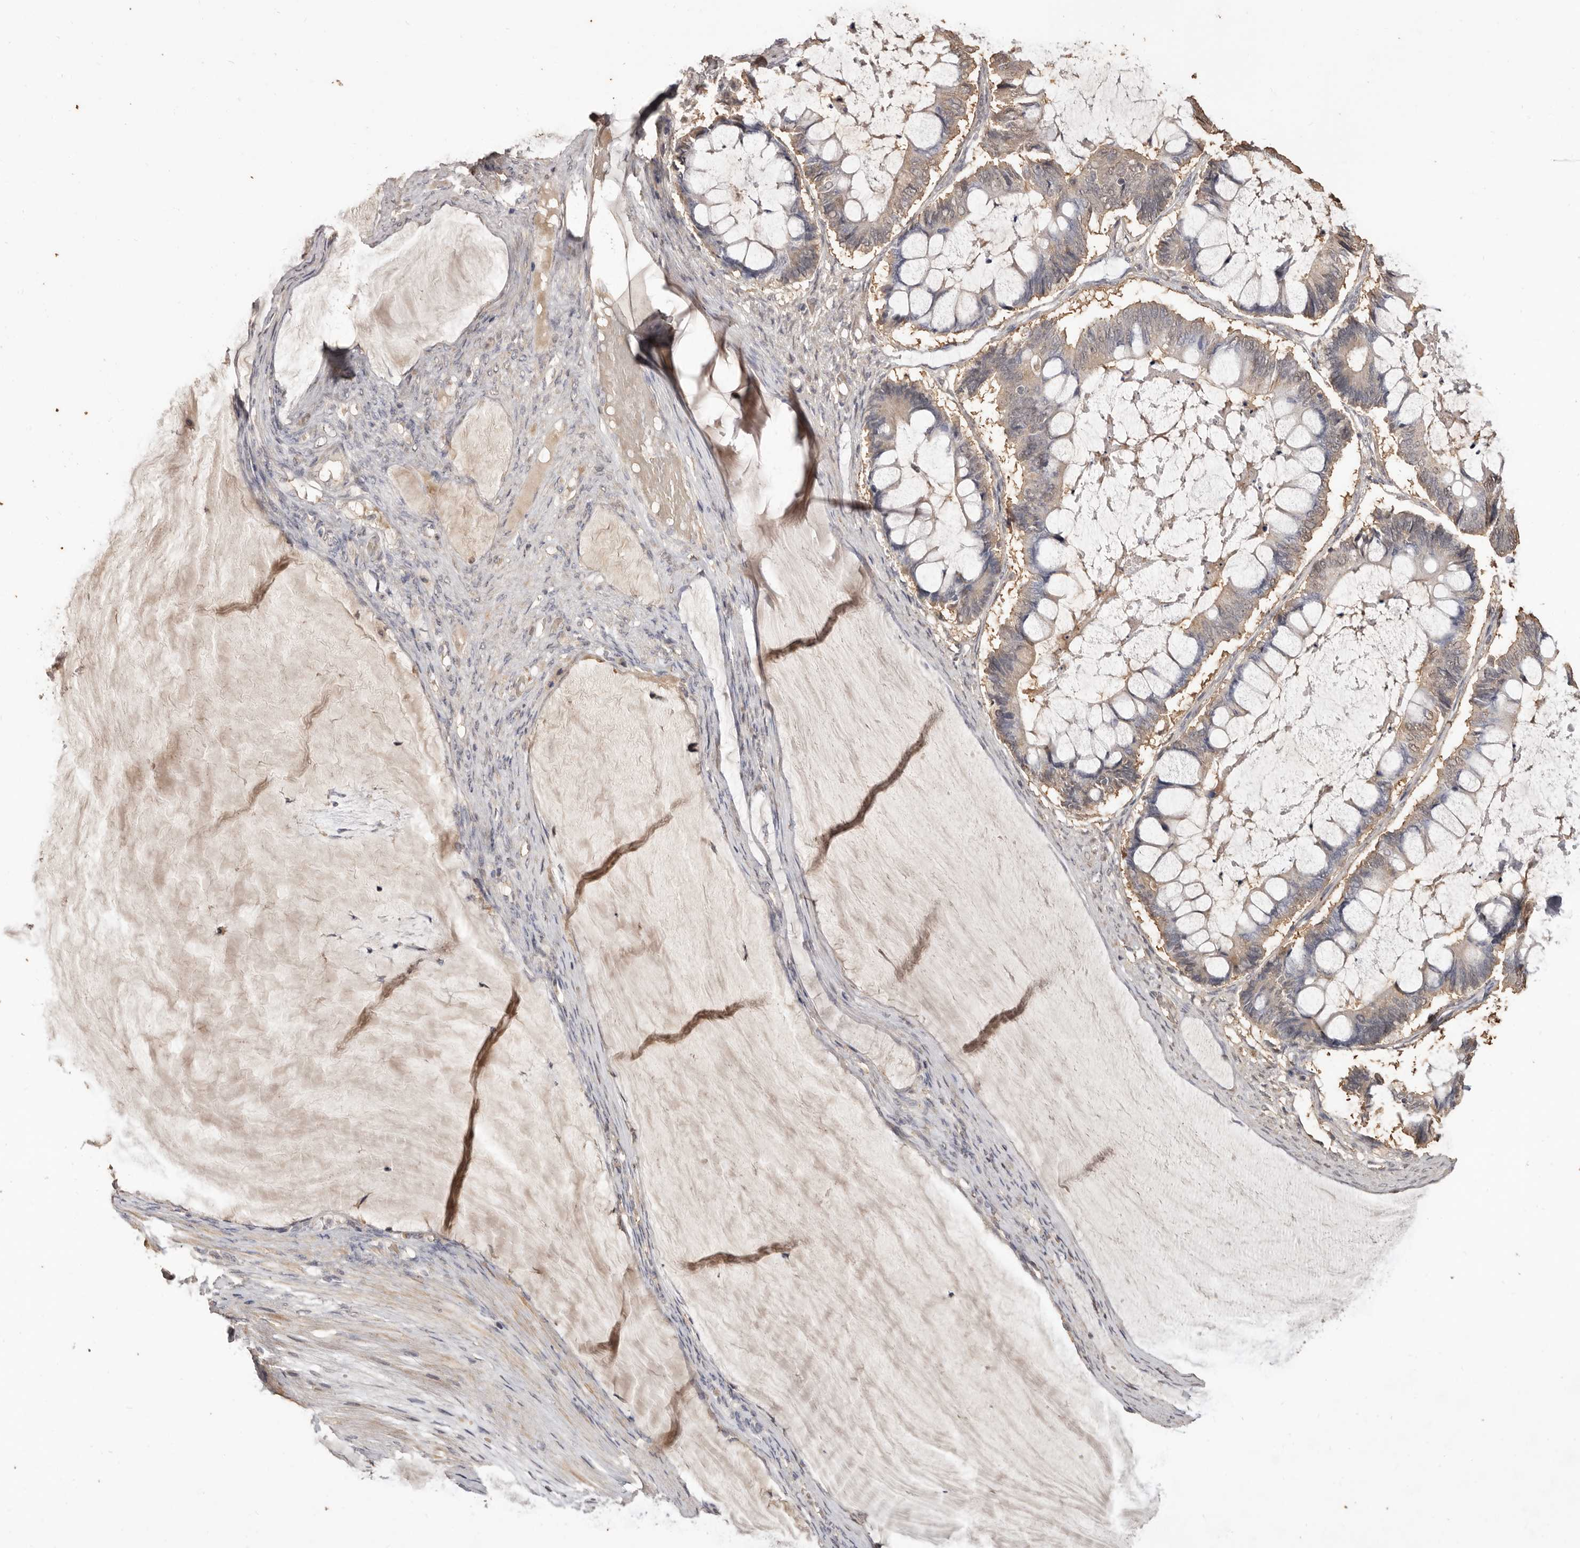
{"staining": {"intensity": "weak", "quantity": "<25%", "location": "cytoplasmic/membranous"}, "tissue": "ovarian cancer", "cell_type": "Tumor cells", "image_type": "cancer", "snomed": [{"axis": "morphology", "description": "Cystadenocarcinoma, mucinous, NOS"}, {"axis": "topography", "description": "Ovary"}], "caption": "High magnification brightfield microscopy of ovarian cancer (mucinous cystadenocarcinoma) stained with DAB (brown) and counterstained with hematoxylin (blue): tumor cells show no significant positivity.", "gene": "INAVA", "patient": {"sex": "female", "age": 61}}